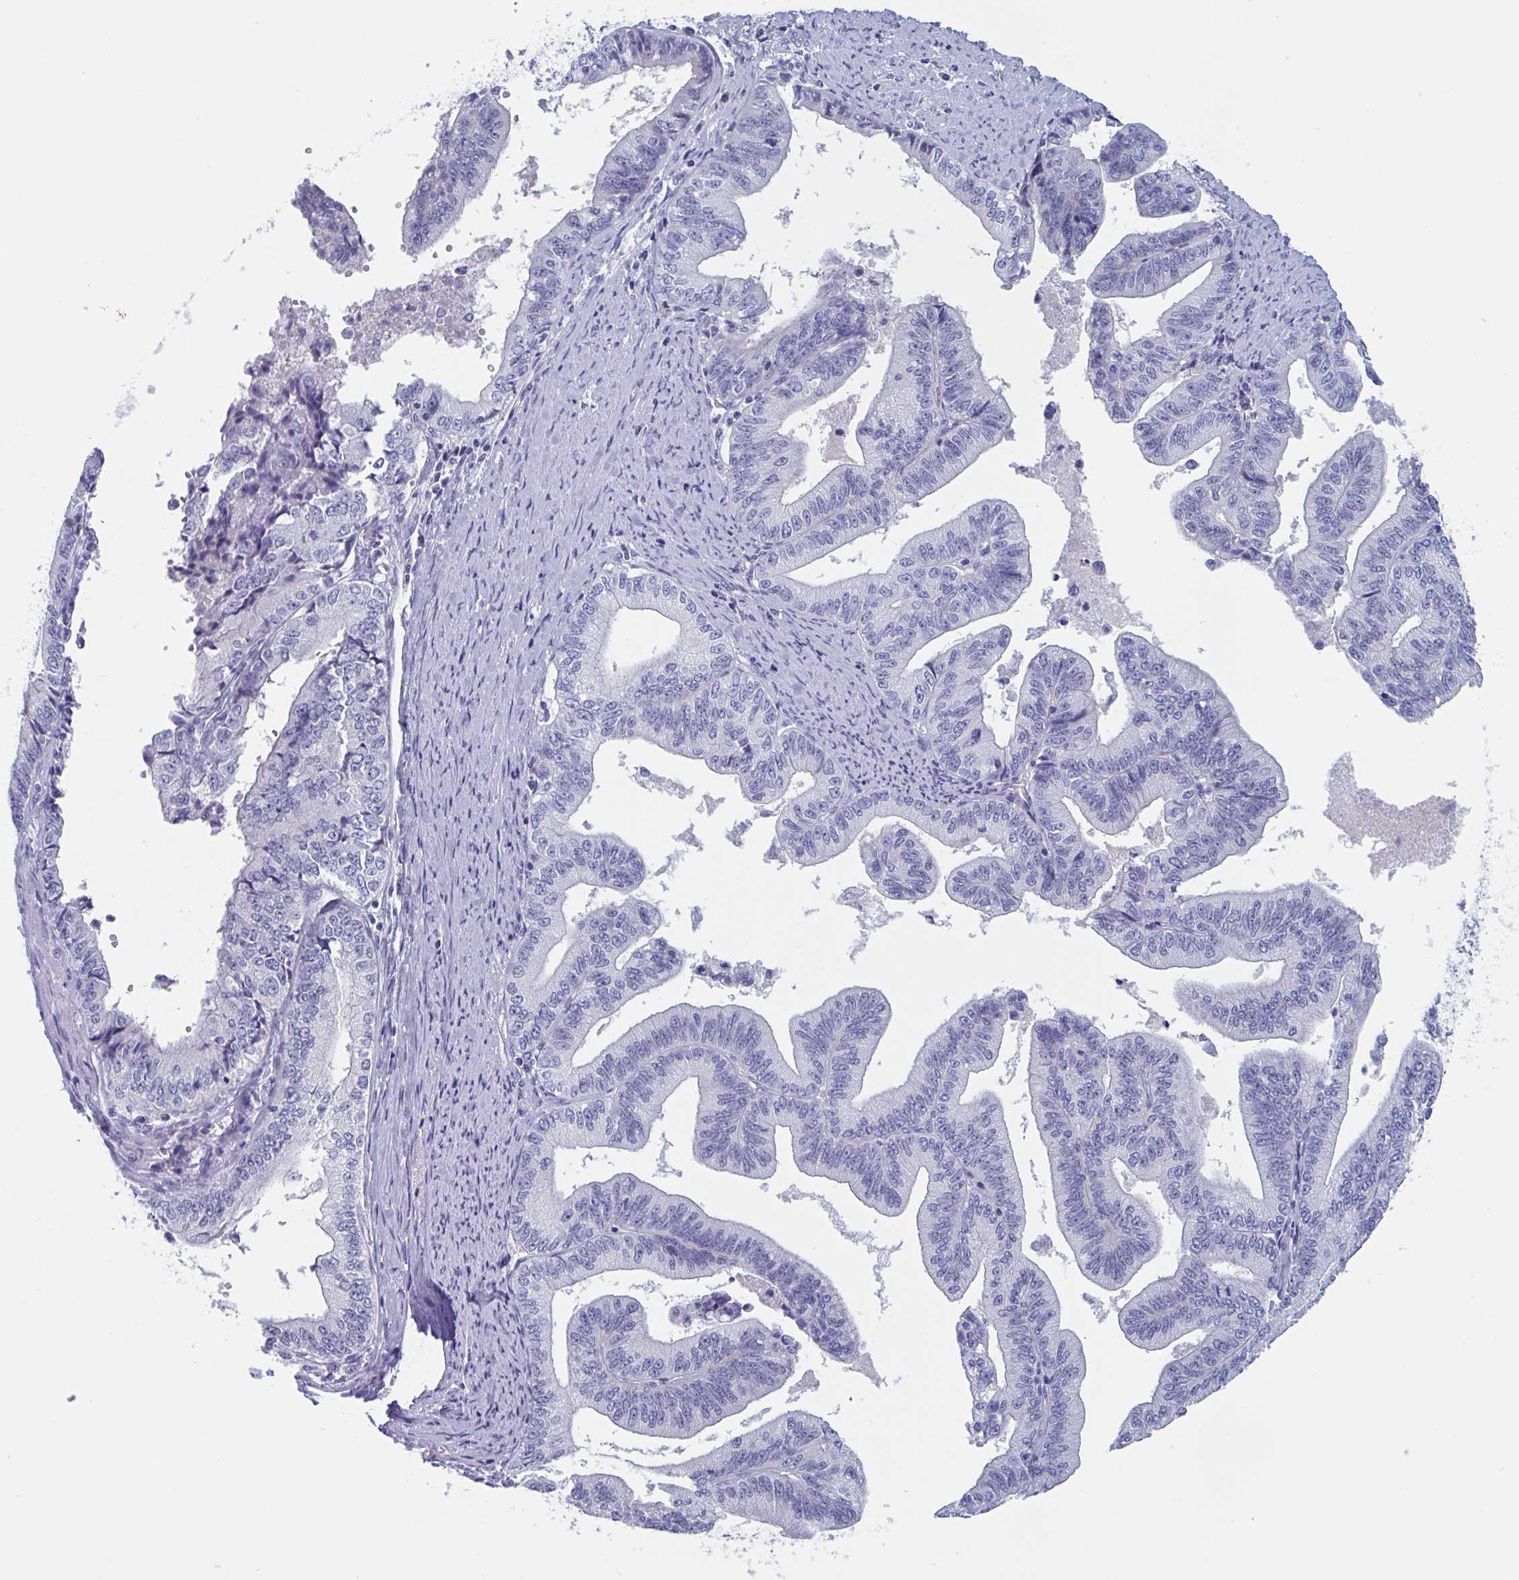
{"staining": {"intensity": "negative", "quantity": "none", "location": "none"}, "tissue": "endometrial cancer", "cell_type": "Tumor cells", "image_type": "cancer", "snomed": [{"axis": "morphology", "description": "Adenocarcinoma, NOS"}, {"axis": "topography", "description": "Endometrium"}], "caption": "Tumor cells are negative for brown protein staining in adenocarcinoma (endometrial). (DAB immunohistochemistry (IHC) with hematoxylin counter stain).", "gene": "DPEP3", "patient": {"sex": "female", "age": 65}}